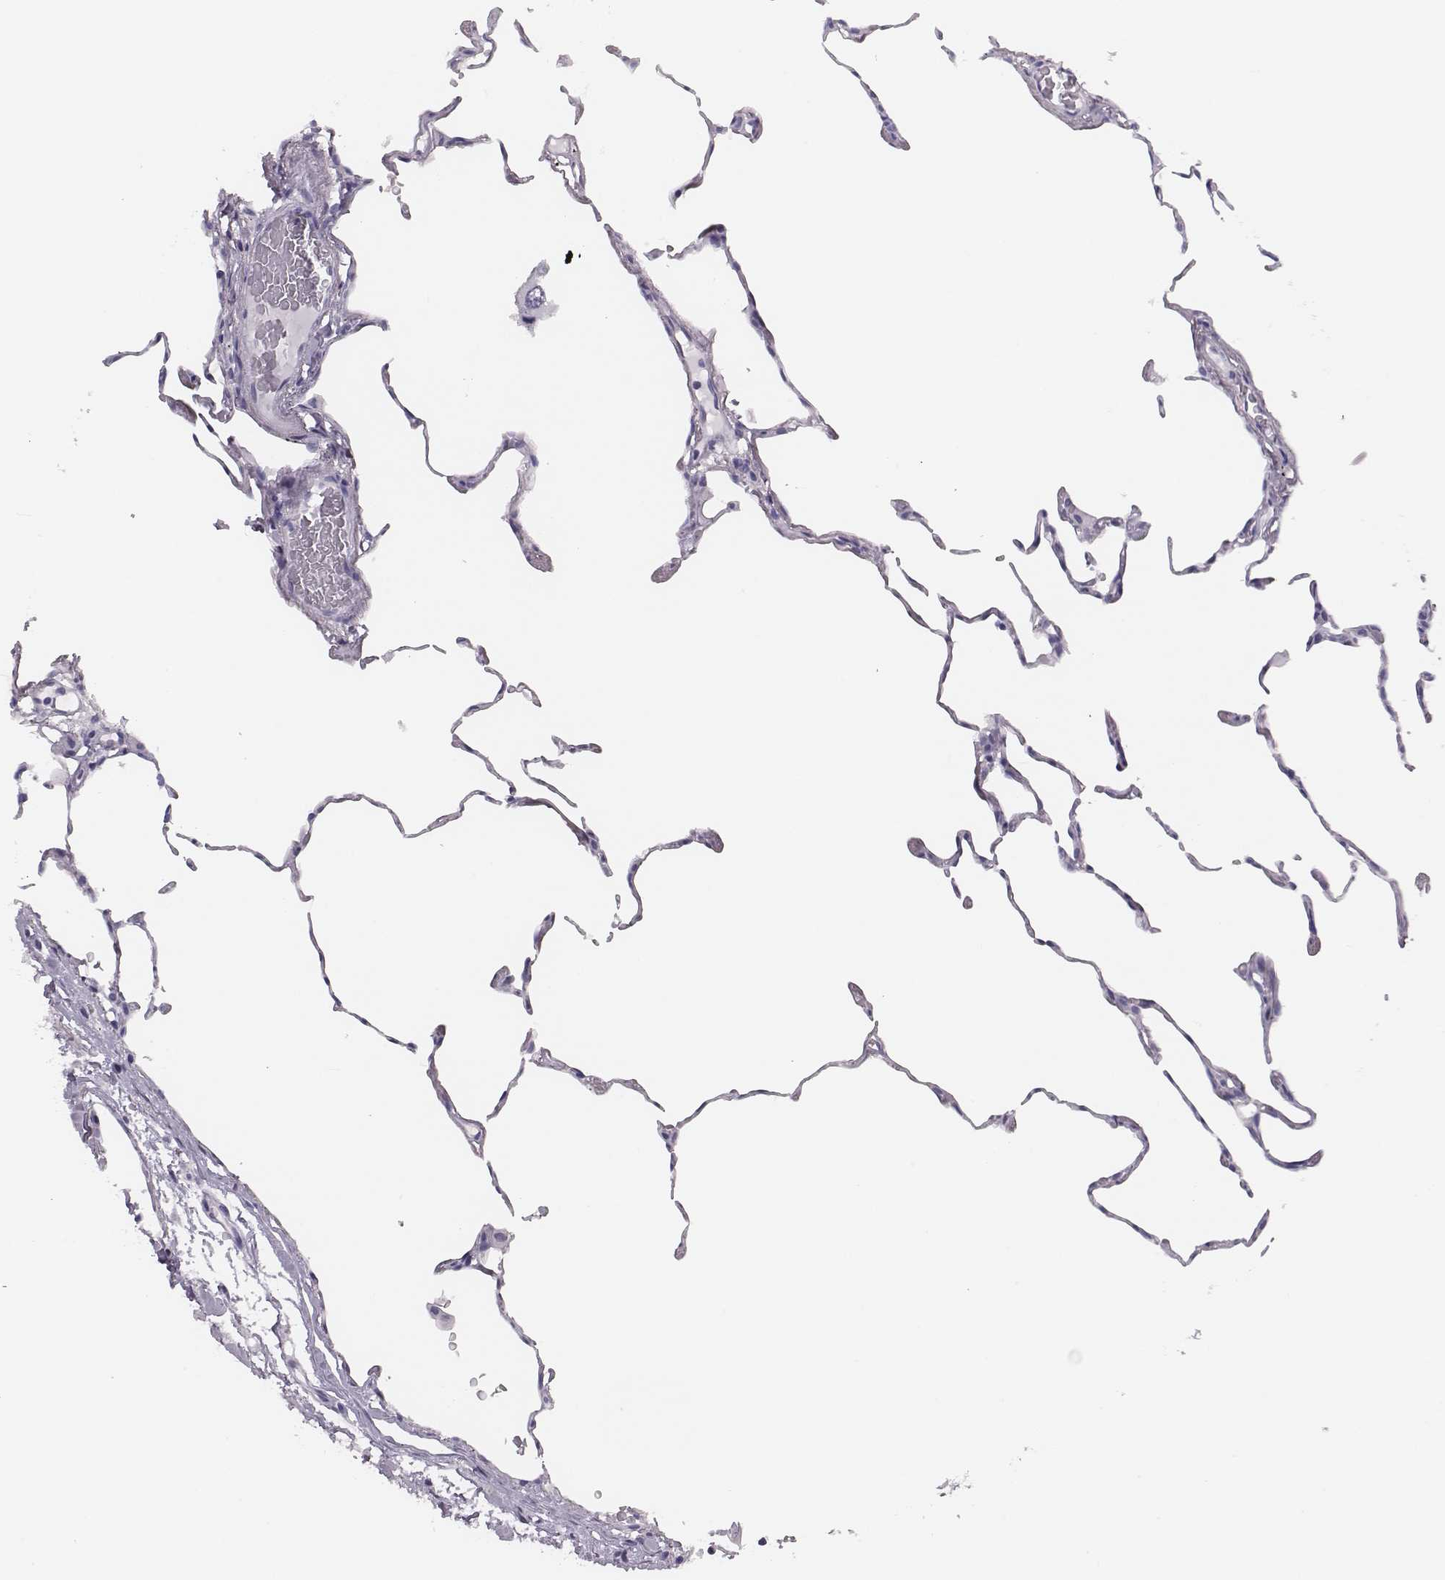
{"staining": {"intensity": "negative", "quantity": "none", "location": "none"}, "tissue": "lung", "cell_type": "Alveolar cells", "image_type": "normal", "snomed": [{"axis": "morphology", "description": "Normal tissue, NOS"}, {"axis": "topography", "description": "Lung"}], "caption": "Immunohistochemistry histopathology image of normal lung: lung stained with DAB (3,3'-diaminobenzidine) exhibits no significant protein expression in alveolar cells. (Brightfield microscopy of DAB (3,3'-diaminobenzidine) immunohistochemistry (IHC) at high magnification).", "gene": "H1", "patient": {"sex": "female", "age": 57}}